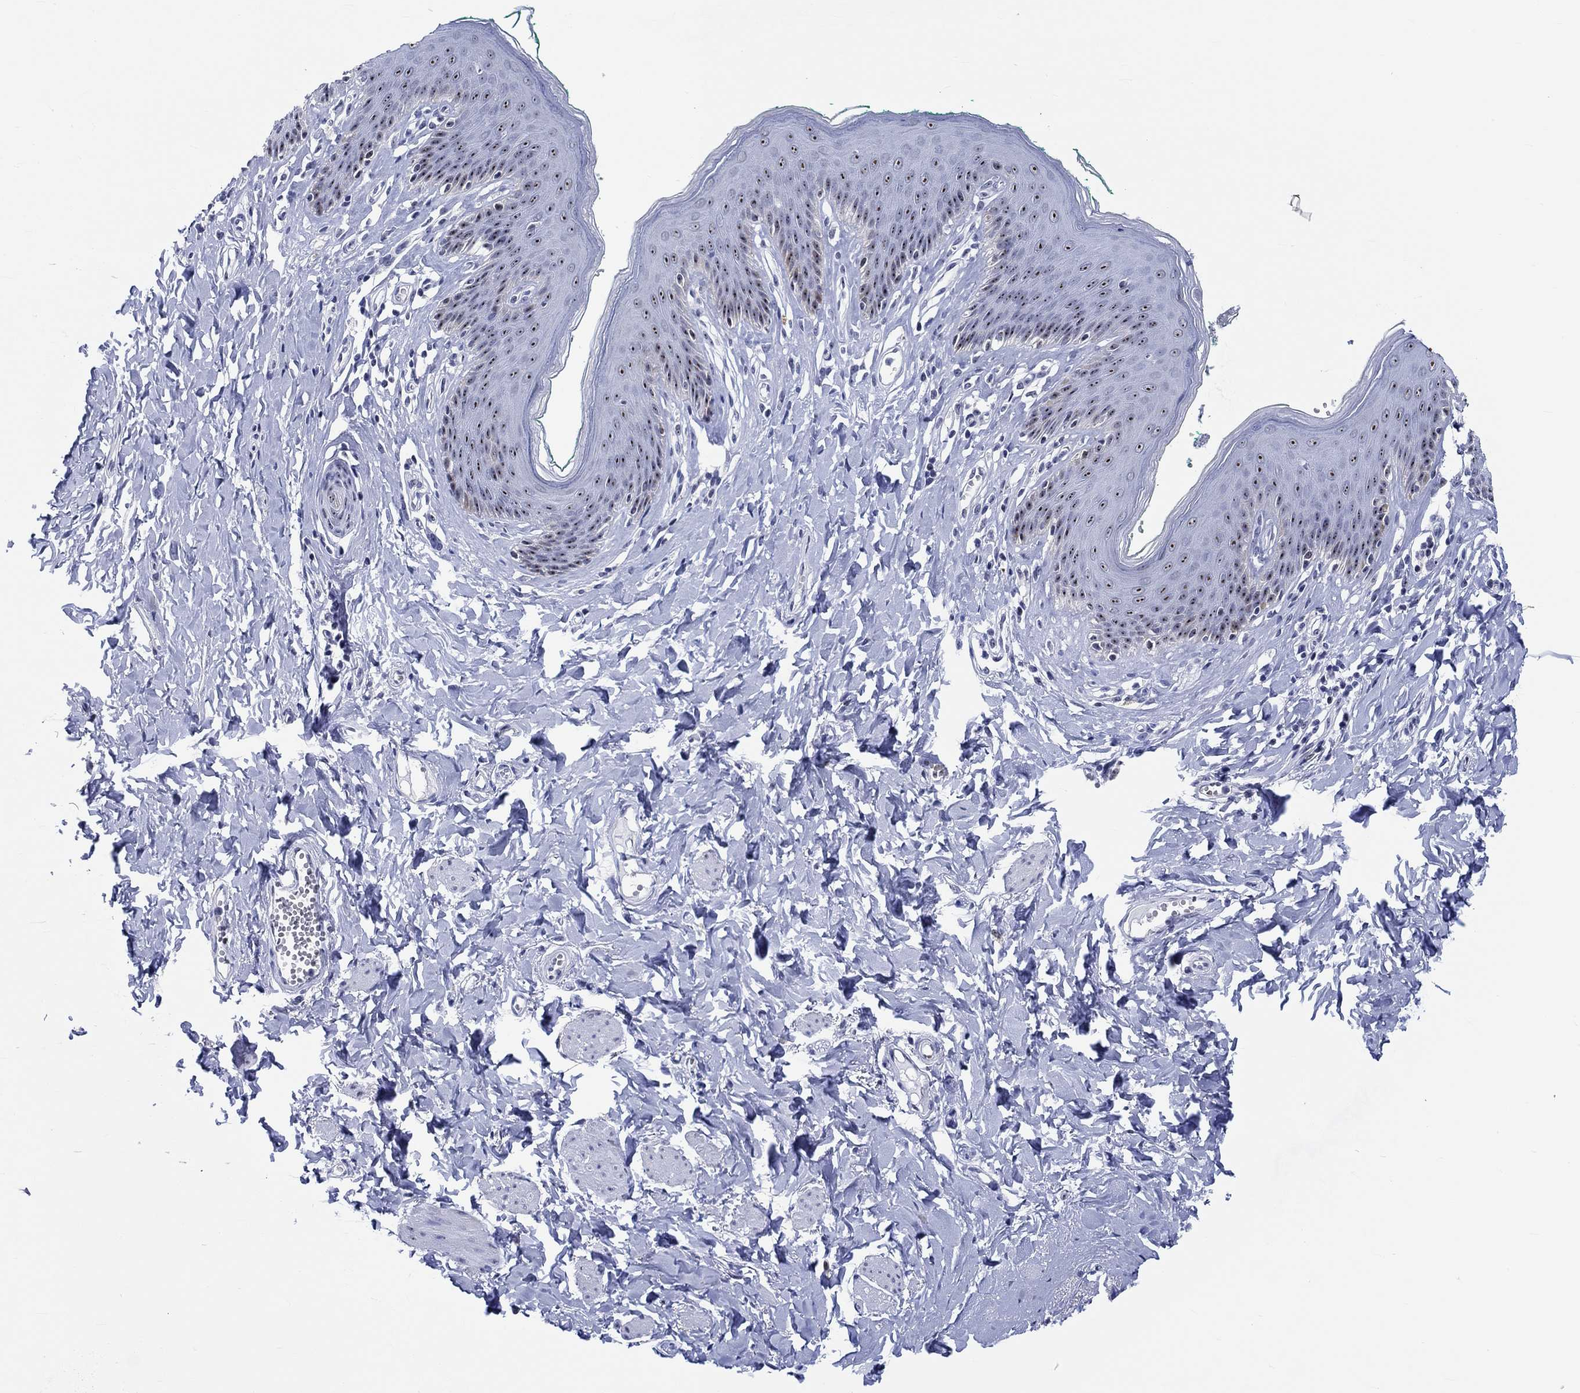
{"staining": {"intensity": "strong", "quantity": ">75%", "location": "nuclear"}, "tissue": "skin", "cell_type": "Epidermal cells", "image_type": "normal", "snomed": [{"axis": "morphology", "description": "Normal tissue, NOS"}, {"axis": "topography", "description": "Vulva"}], "caption": "Protein staining of benign skin demonstrates strong nuclear expression in about >75% of epidermal cells.", "gene": "ZNF446", "patient": {"sex": "female", "age": 66}}